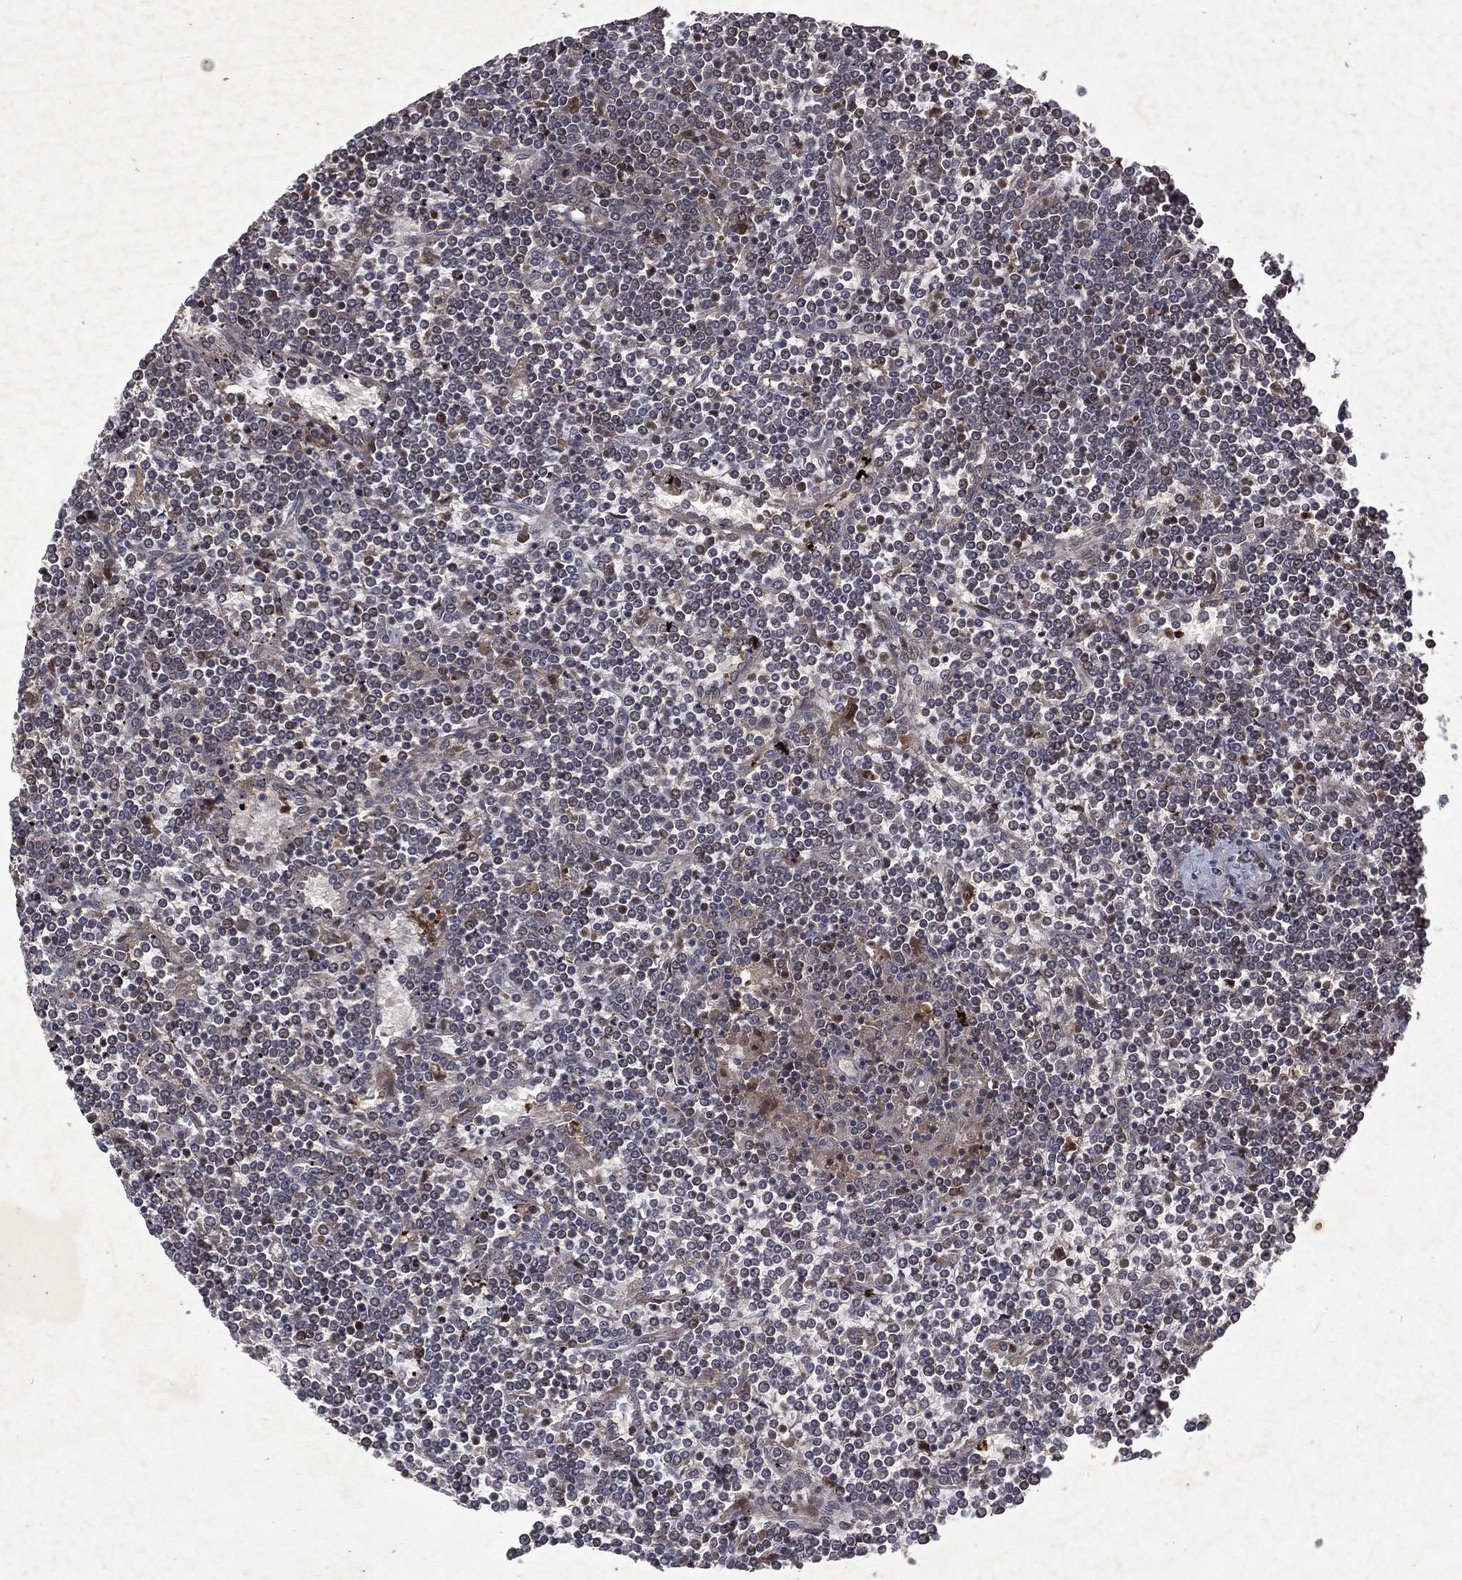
{"staining": {"intensity": "negative", "quantity": "none", "location": "none"}, "tissue": "lymphoma", "cell_type": "Tumor cells", "image_type": "cancer", "snomed": [{"axis": "morphology", "description": "Malignant lymphoma, non-Hodgkin's type, Low grade"}, {"axis": "topography", "description": "Spleen"}], "caption": "The IHC micrograph has no significant staining in tumor cells of lymphoma tissue.", "gene": "MTAP", "patient": {"sex": "female", "age": 19}}